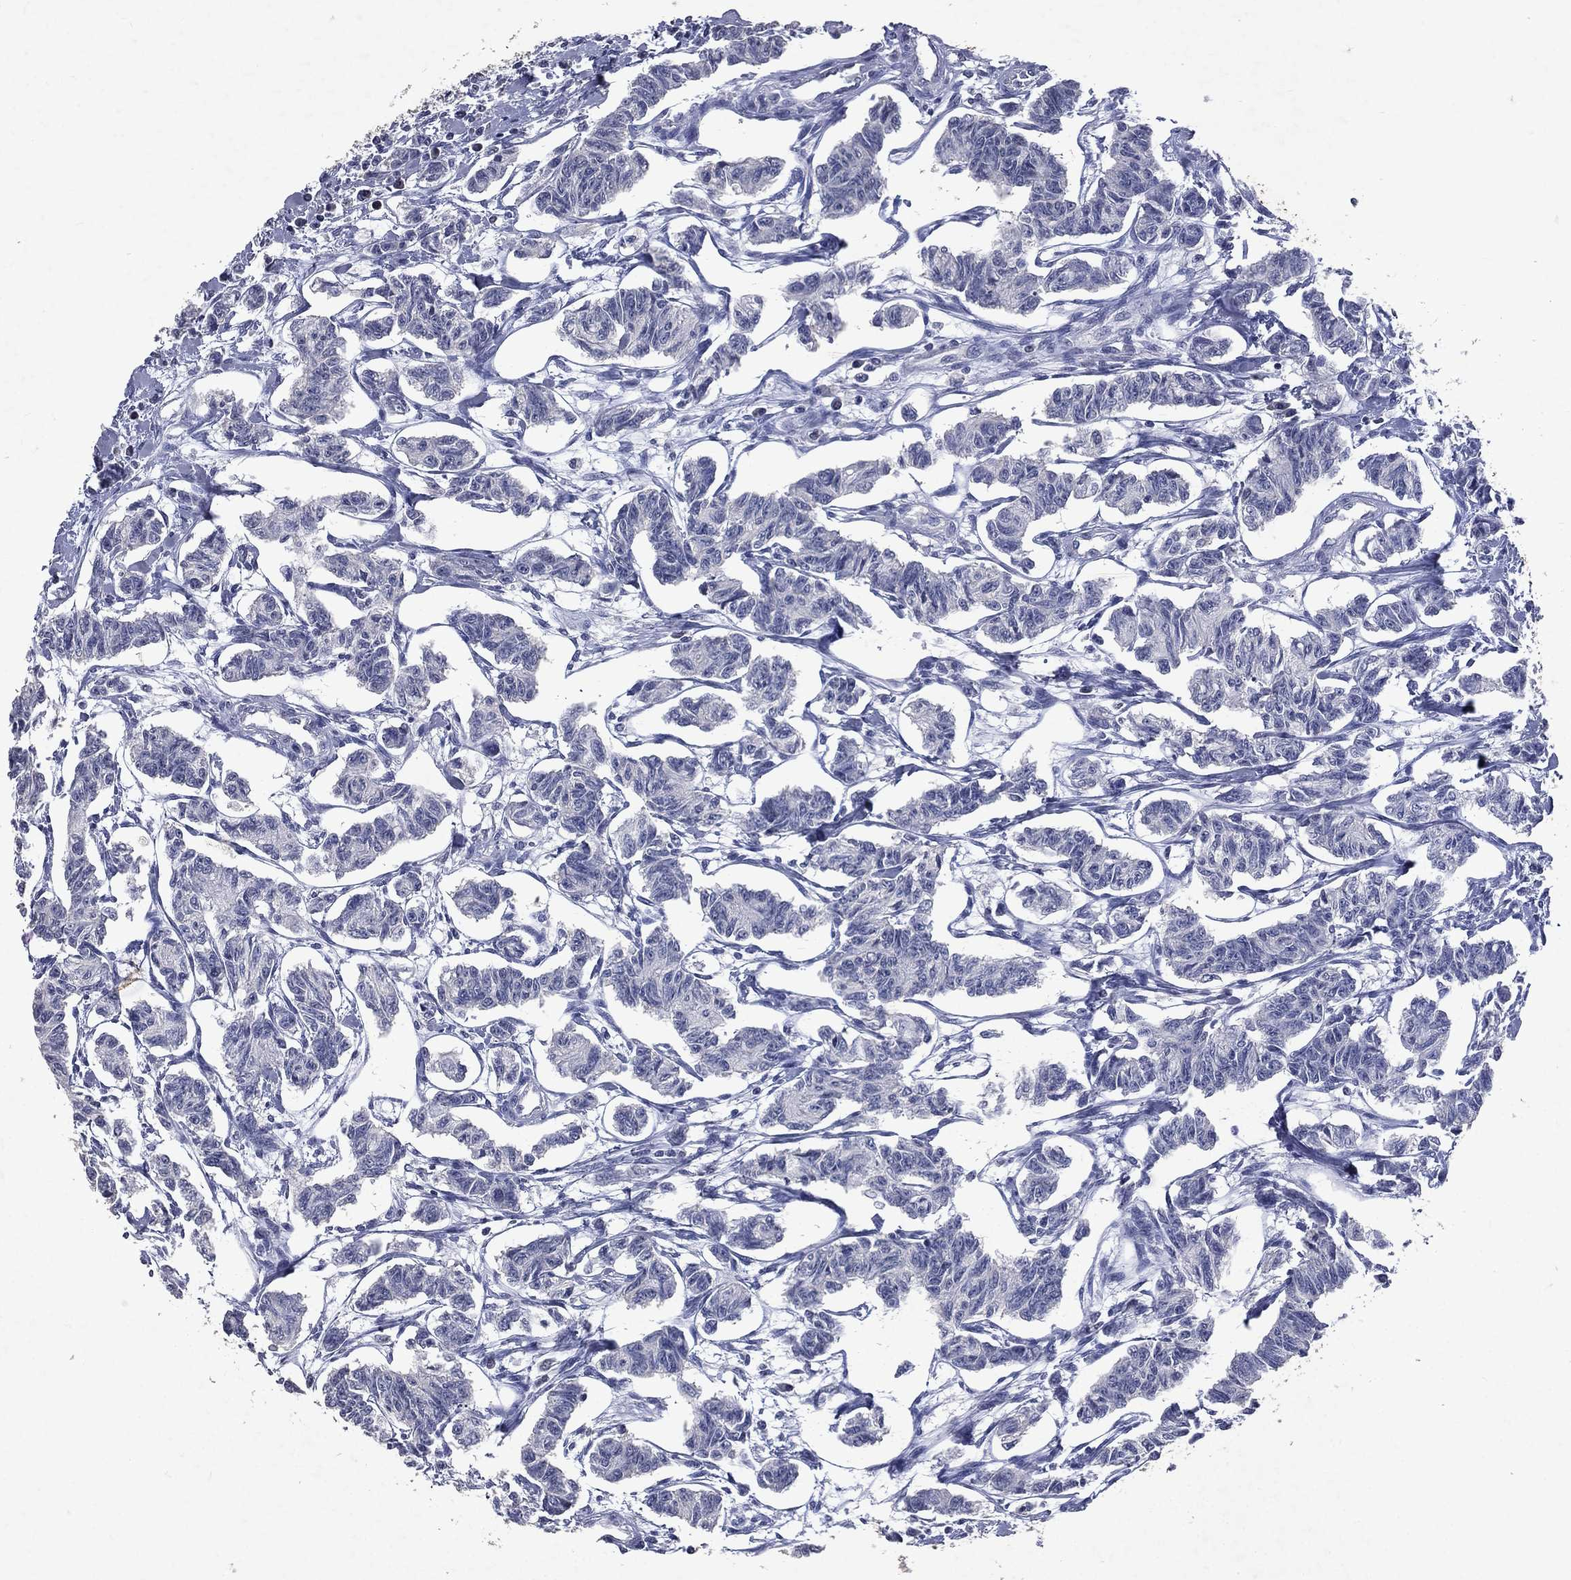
{"staining": {"intensity": "negative", "quantity": "none", "location": "none"}, "tissue": "carcinoid", "cell_type": "Tumor cells", "image_type": "cancer", "snomed": [{"axis": "morphology", "description": "Carcinoid, malignant, NOS"}, {"axis": "topography", "description": "Kidney"}], "caption": "The IHC photomicrograph has no significant staining in tumor cells of carcinoid (malignant) tissue.", "gene": "SLC34A2", "patient": {"sex": "female", "age": 41}}